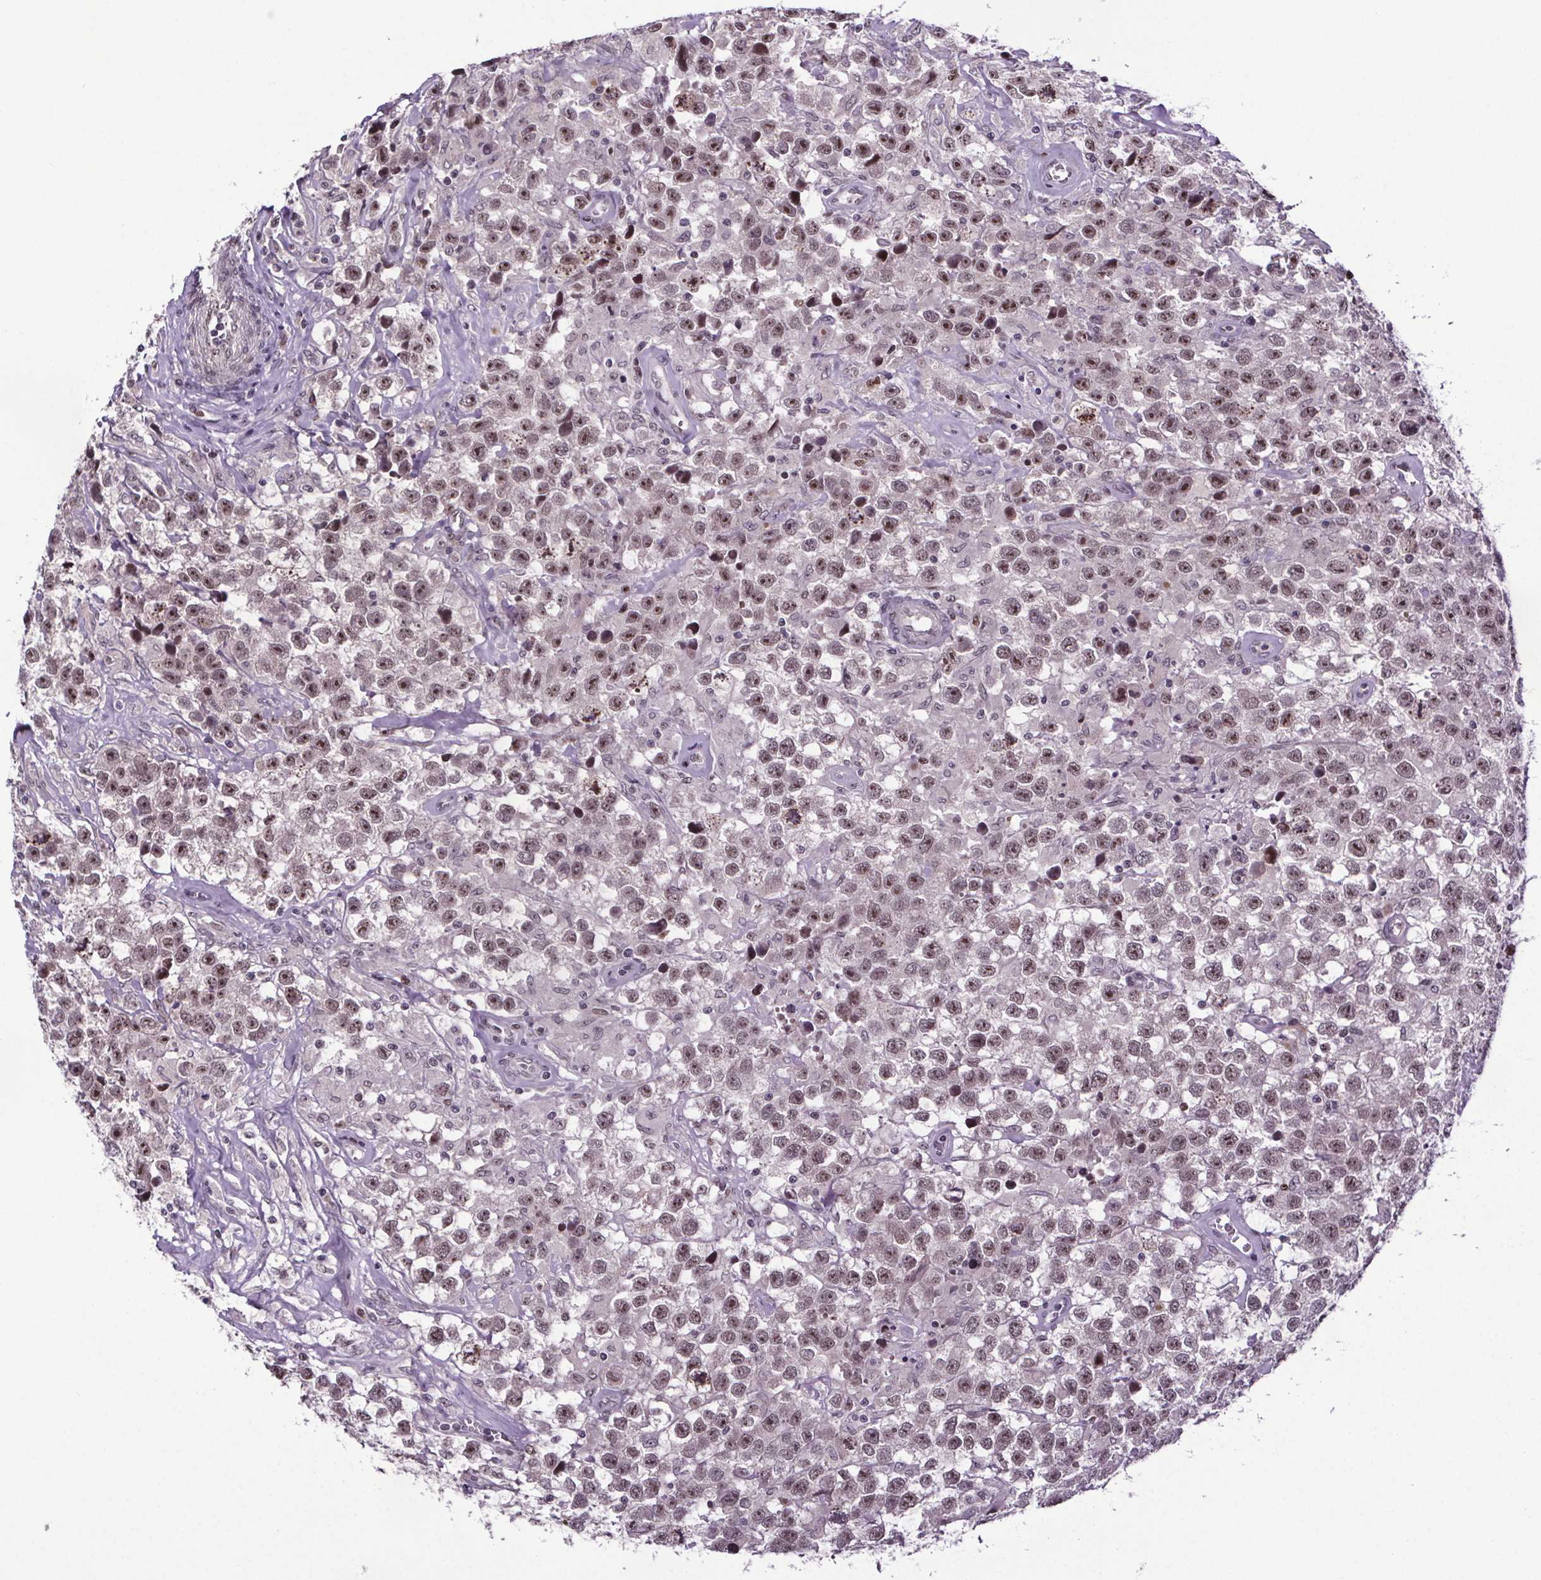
{"staining": {"intensity": "moderate", "quantity": ">75%", "location": "nuclear"}, "tissue": "testis cancer", "cell_type": "Tumor cells", "image_type": "cancer", "snomed": [{"axis": "morphology", "description": "Seminoma, NOS"}, {"axis": "topography", "description": "Testis"}], "caption": "Immunohistochemistry (IHC) histopathology image of human testis cancer stained for a protein (brown), which shows medium levels of moderate nuclear staining in approximately >75% of tumor cells.", "gene": "ATMIN", "patient": {"sex": "male", "age": 43}}